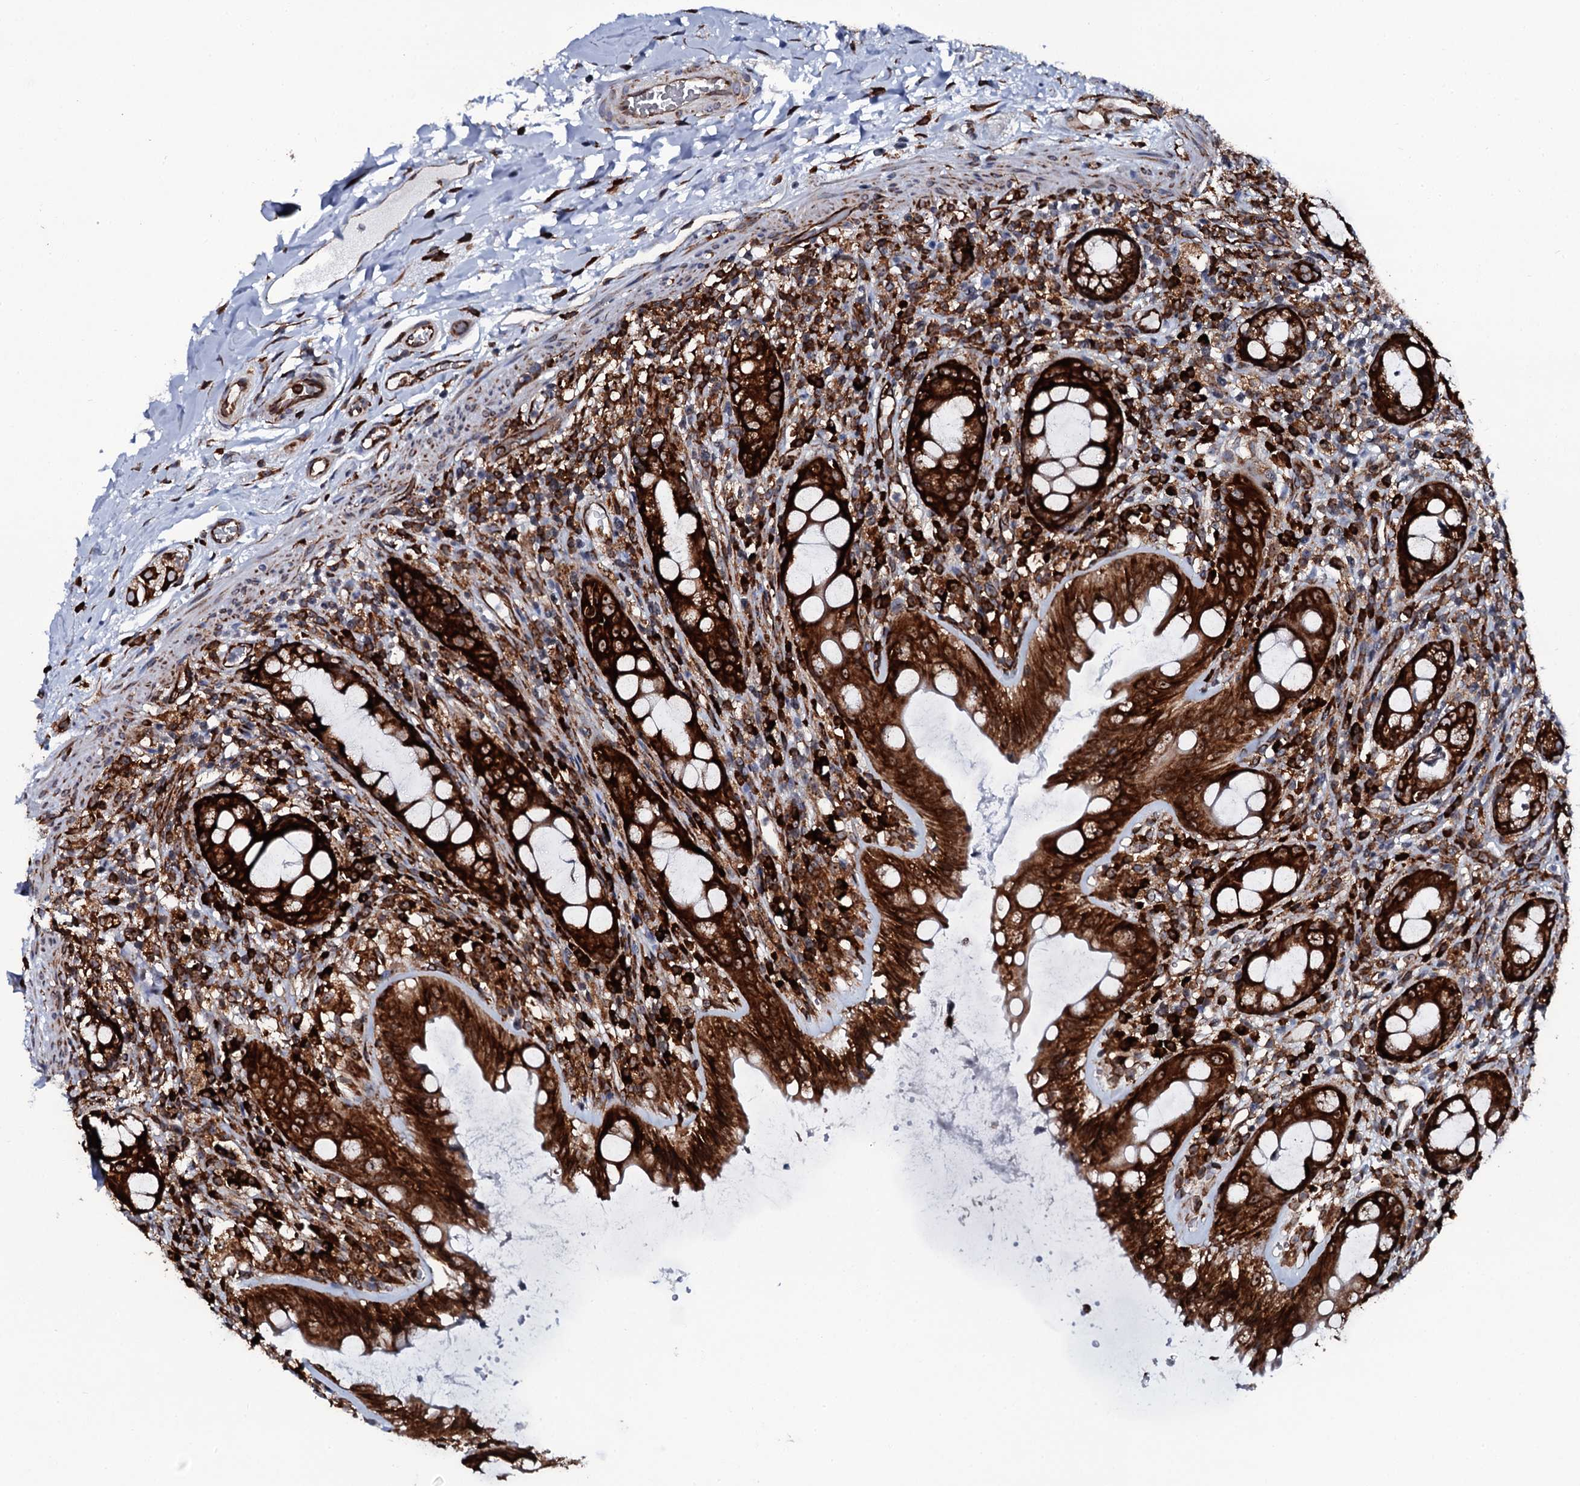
{"staining": {"intensity": "strong", "quantity": ">75%", "location": "cytoplasmic/membranous"}, "tissue": "rectum", "cell_type": "Glandular cells", "image_type": "normal", "snomed": [{"axis": "morphology", "description": "Normal tissue, NOS"}, {"axis": "topography", "description": "Rectum"}], "caption": "Normal rectum exhibits strong cytoplasmic/membranous expression in approximately >75% of glandular cells, visualized by immunohistochemistry. (DAB (3,3'-diaminobenzidine) IHC, brown staining for protein, blue staining for nuclei).", "gene": "SPTY2D1", "patient": {"sex": "female", "age": 57}}